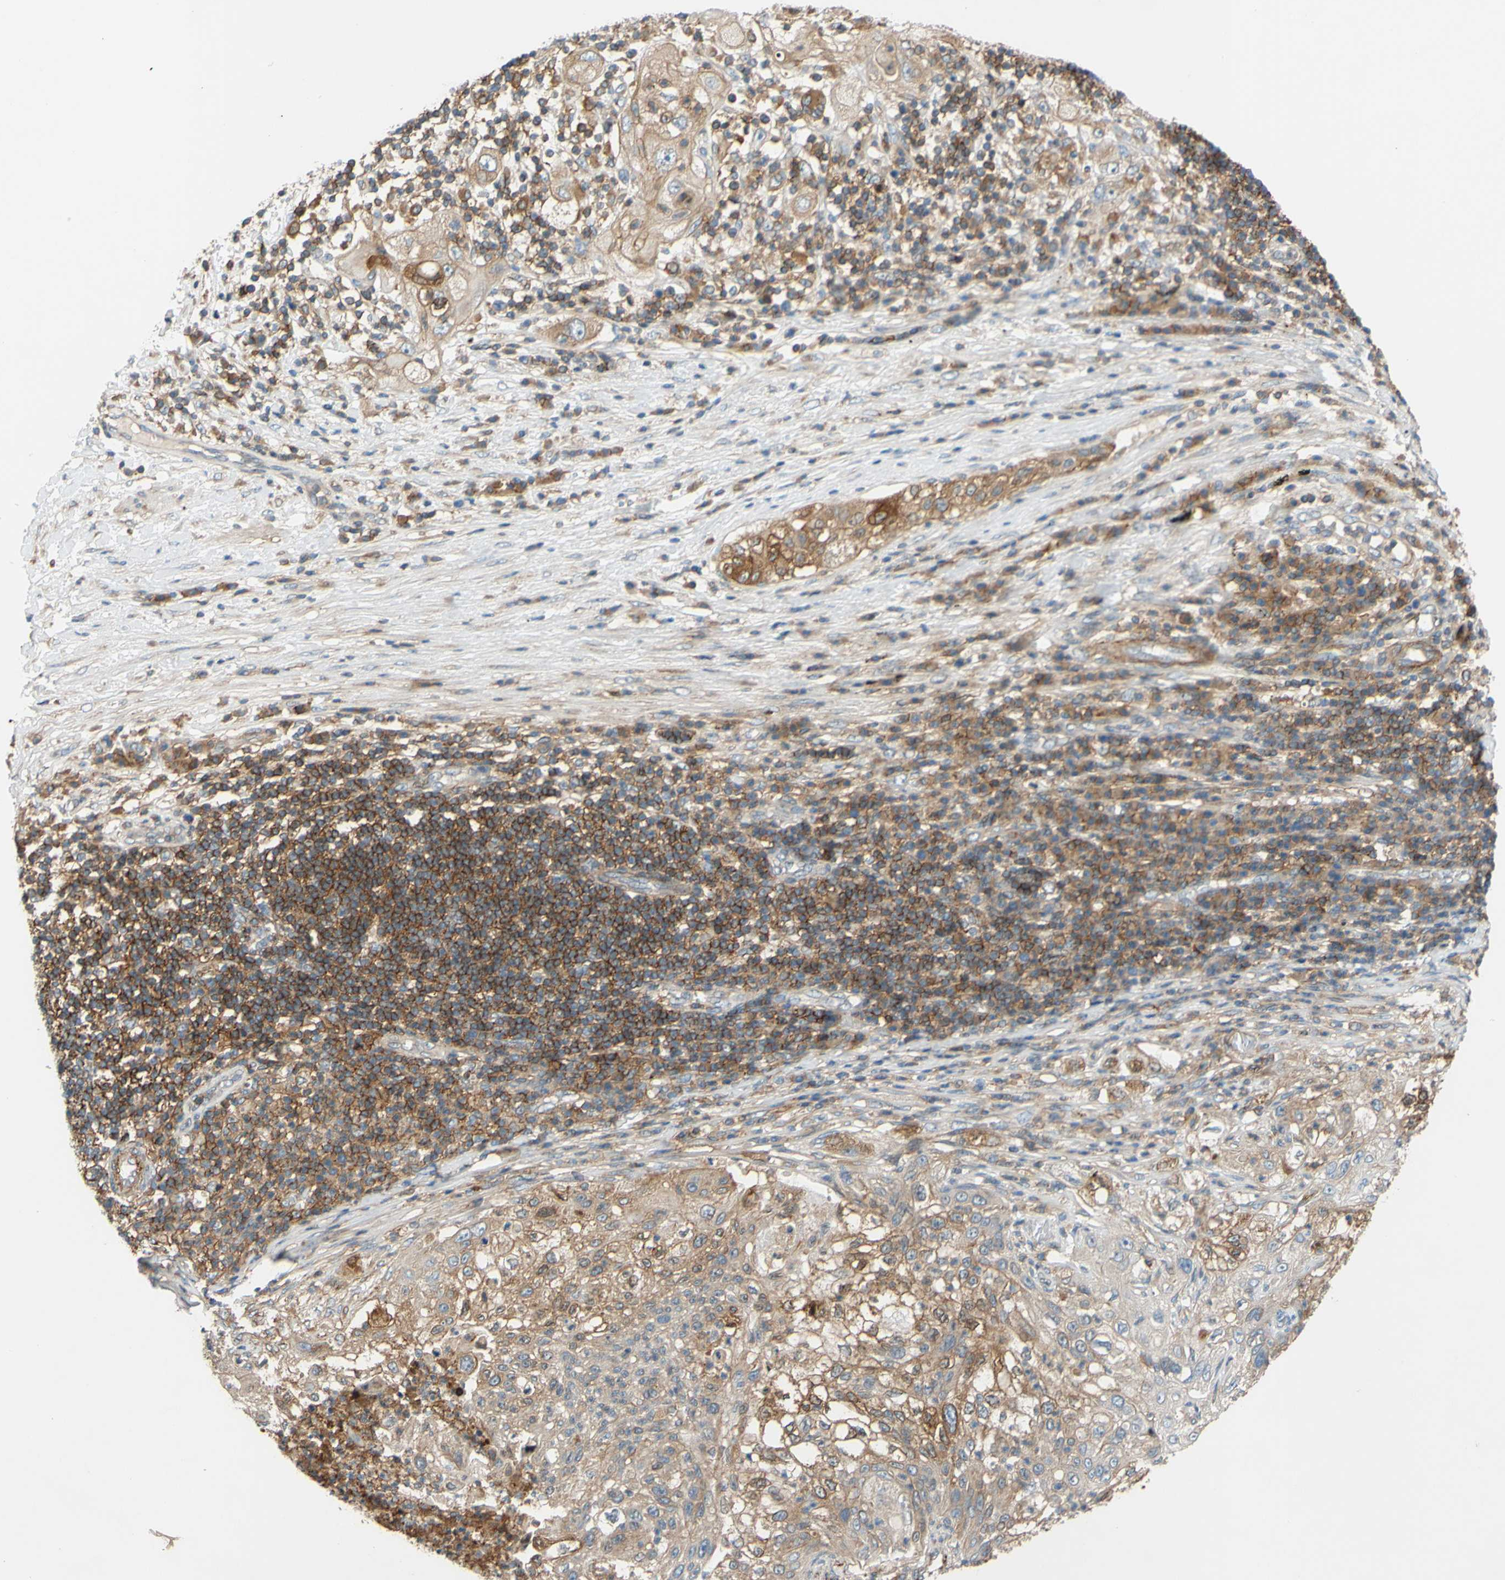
{"staining": {"intensity": "weak", "quantity": "25%-75%", "location": "cytoplasmic/membranous"}, "tissue": "lung cancer", "cell_type": "Tumor cells", "image_type": "cancer", "snomed": [{"axis": "morphology", "description": "Inflammation, NOS"}, {"axis": "morphology", "description": "Squamous cell carcinoma, NOS"}, {"axis": "topography", "description": "Lymph node"}, {"axis": "topography", "description": "Soft tissue"}, {"axis": "topography", "description": "Lung"}], "caption": "Lung cancer tissue reveals weak cytoplasmic/membranous staining in about 25%-75% of tumor cells, visualized by immunohistochemistry.", "gene": "POR", "patient": {"sex": "male", "age": 66}}